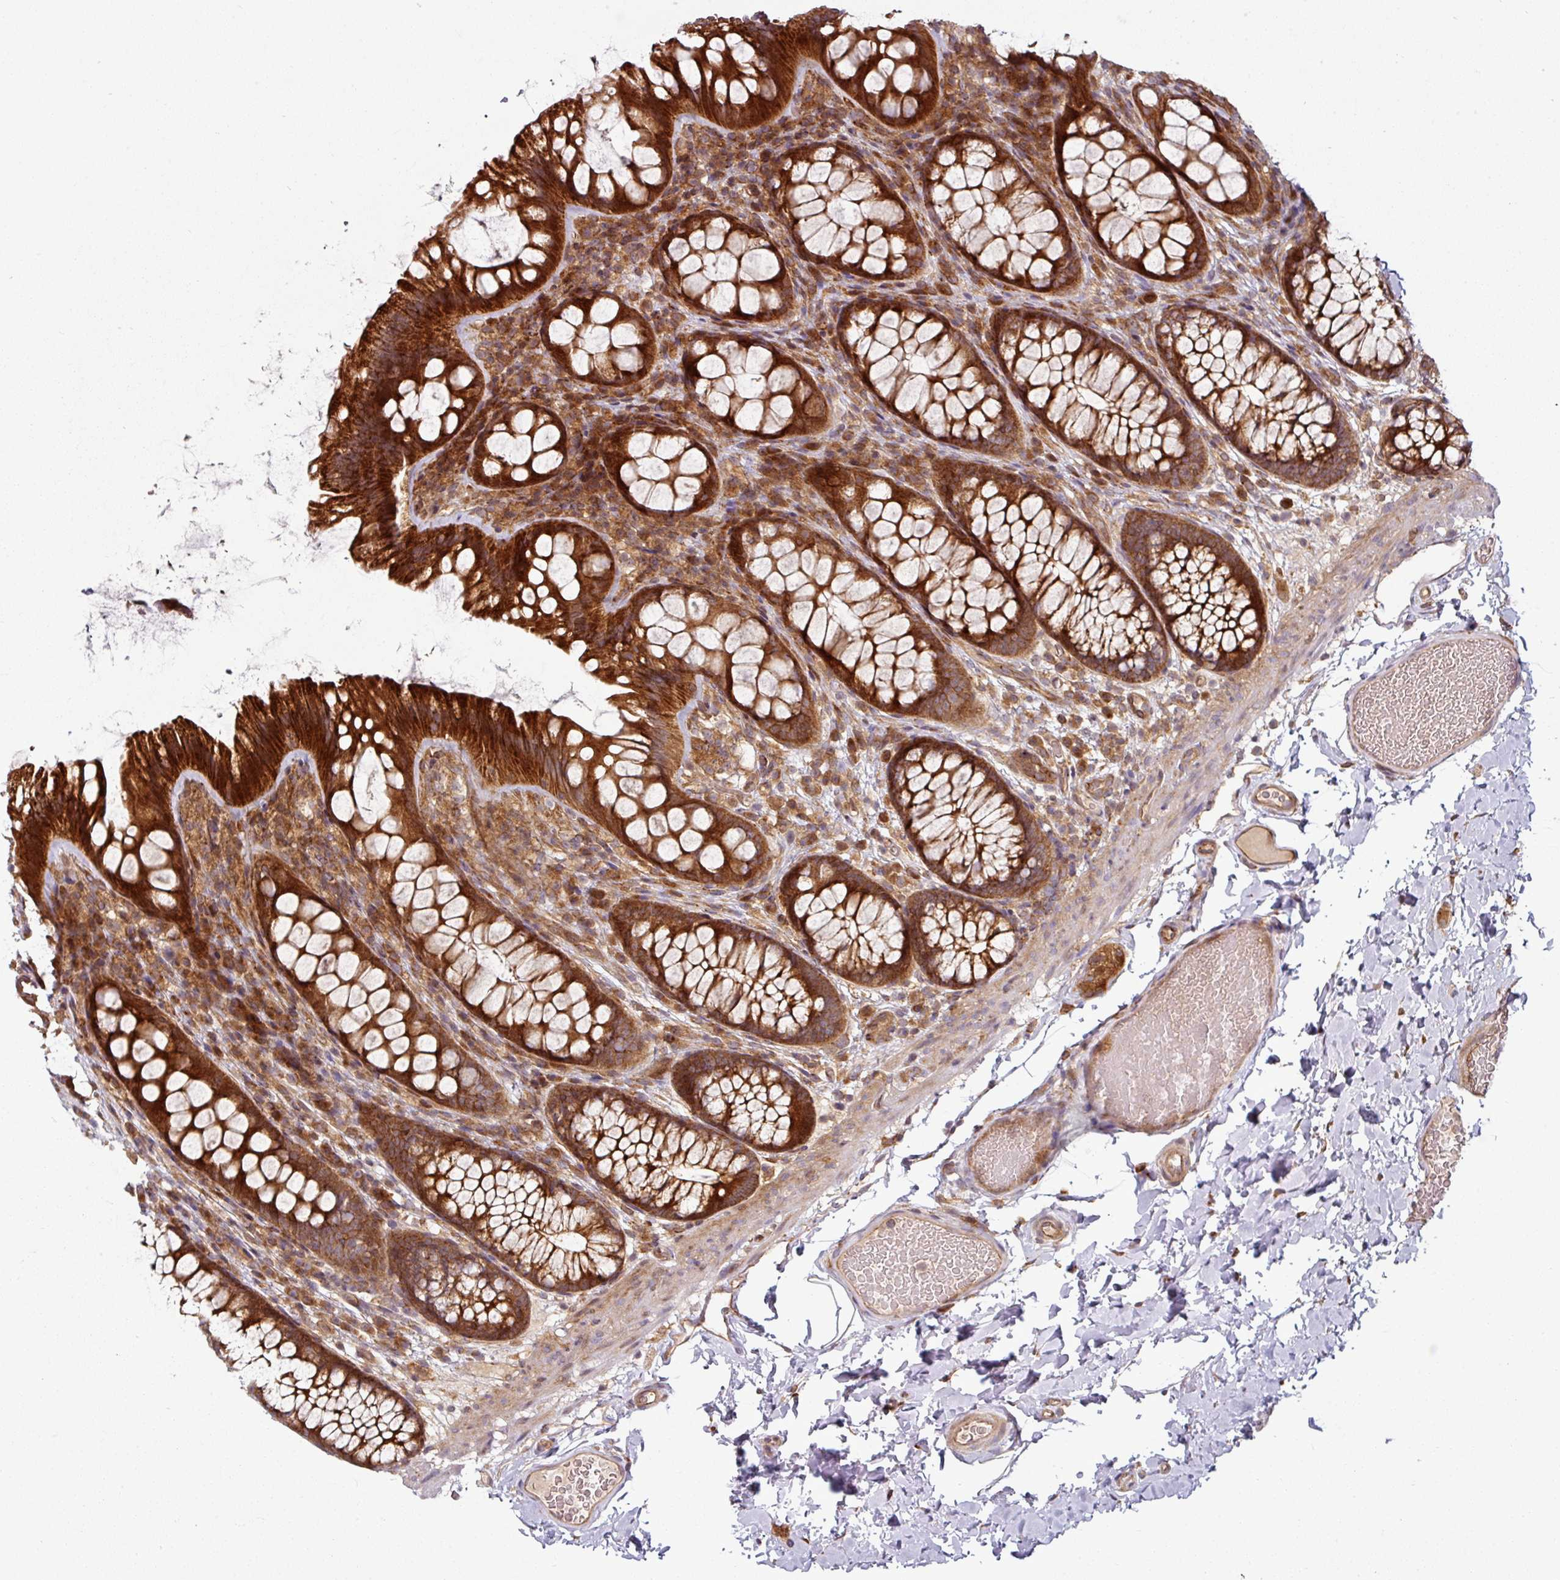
{"staining": {"intensity": "moderate", "quantity": ">75%", "location": "cytoplasmic/membranous"}, "tissue": "colon", "cell_type": "Endothelial cells", "image_type": "normal", "snomed": [{"axis": "morphology", "description": "Normal tissue, NOS"}, {"axis": "topography", "description": "Colon"}], "caption": "Immunohistochemistry of unremarkable colon displays medium levels of moderate cytoplasmic/membranous positivity in approximately >75% of endothelial cells.", "gene": "RAB5A", "patient": {"sex": "male", "age": 46}}